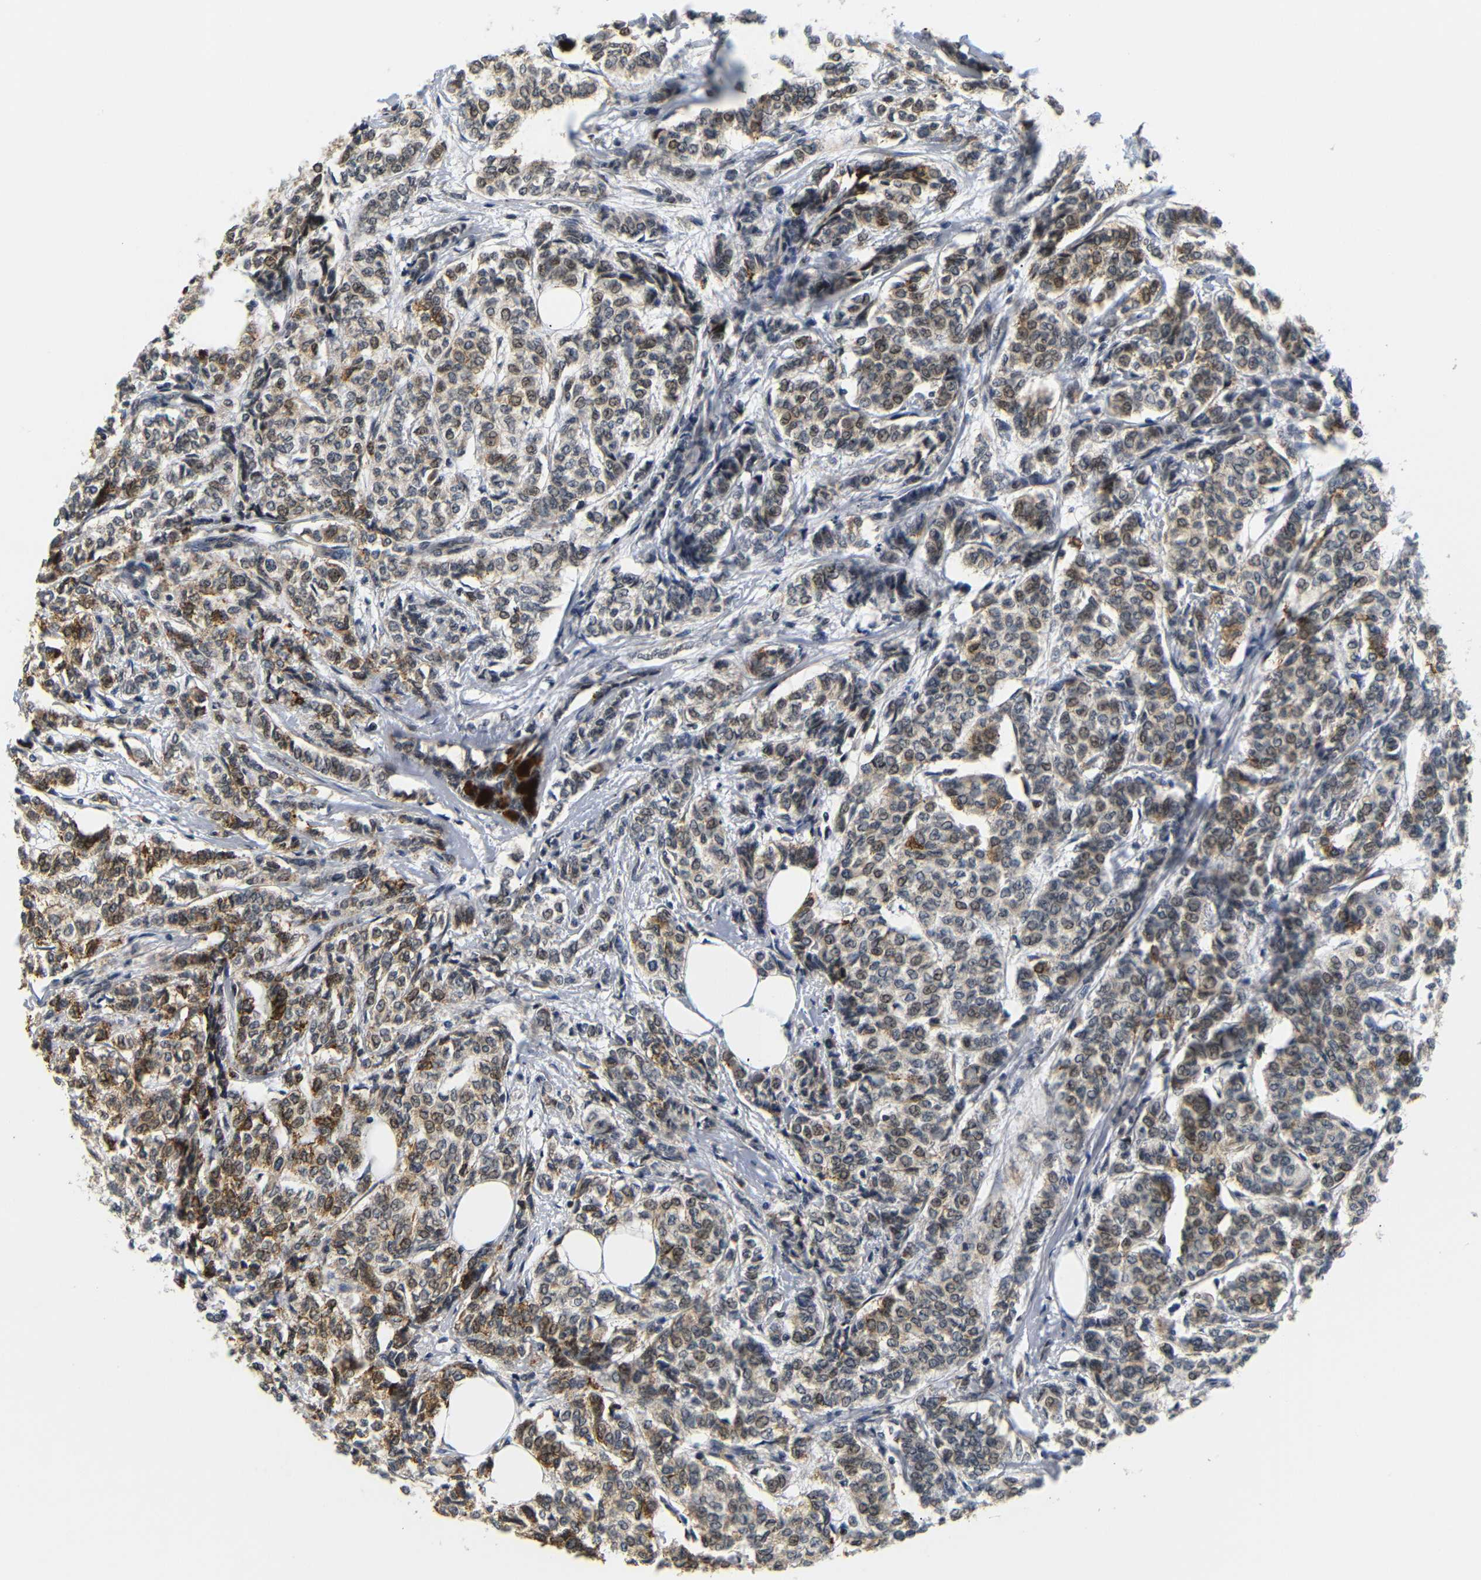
{"staining": {"intensity": "moderate", "quantity": "<25%", "location": "cytoplasmic/membranous,nuclear"}, "tissue": "breast cancer", "cell_type": "Tumor cells", "image_type": "cancer", "snomed": [{"axis": "morphology", "description": "Lobular carcinoma"}, {"axis": "topography", "description": "Breast"}], "caption": "Moderate cytoplasmic/membranous and nuclear protein positivity is seen in approximately <25% of tumor cells in lobular carcinoma (breast).", "gene": "GJA5", "patient": {"sex": "female", "age": 60}}